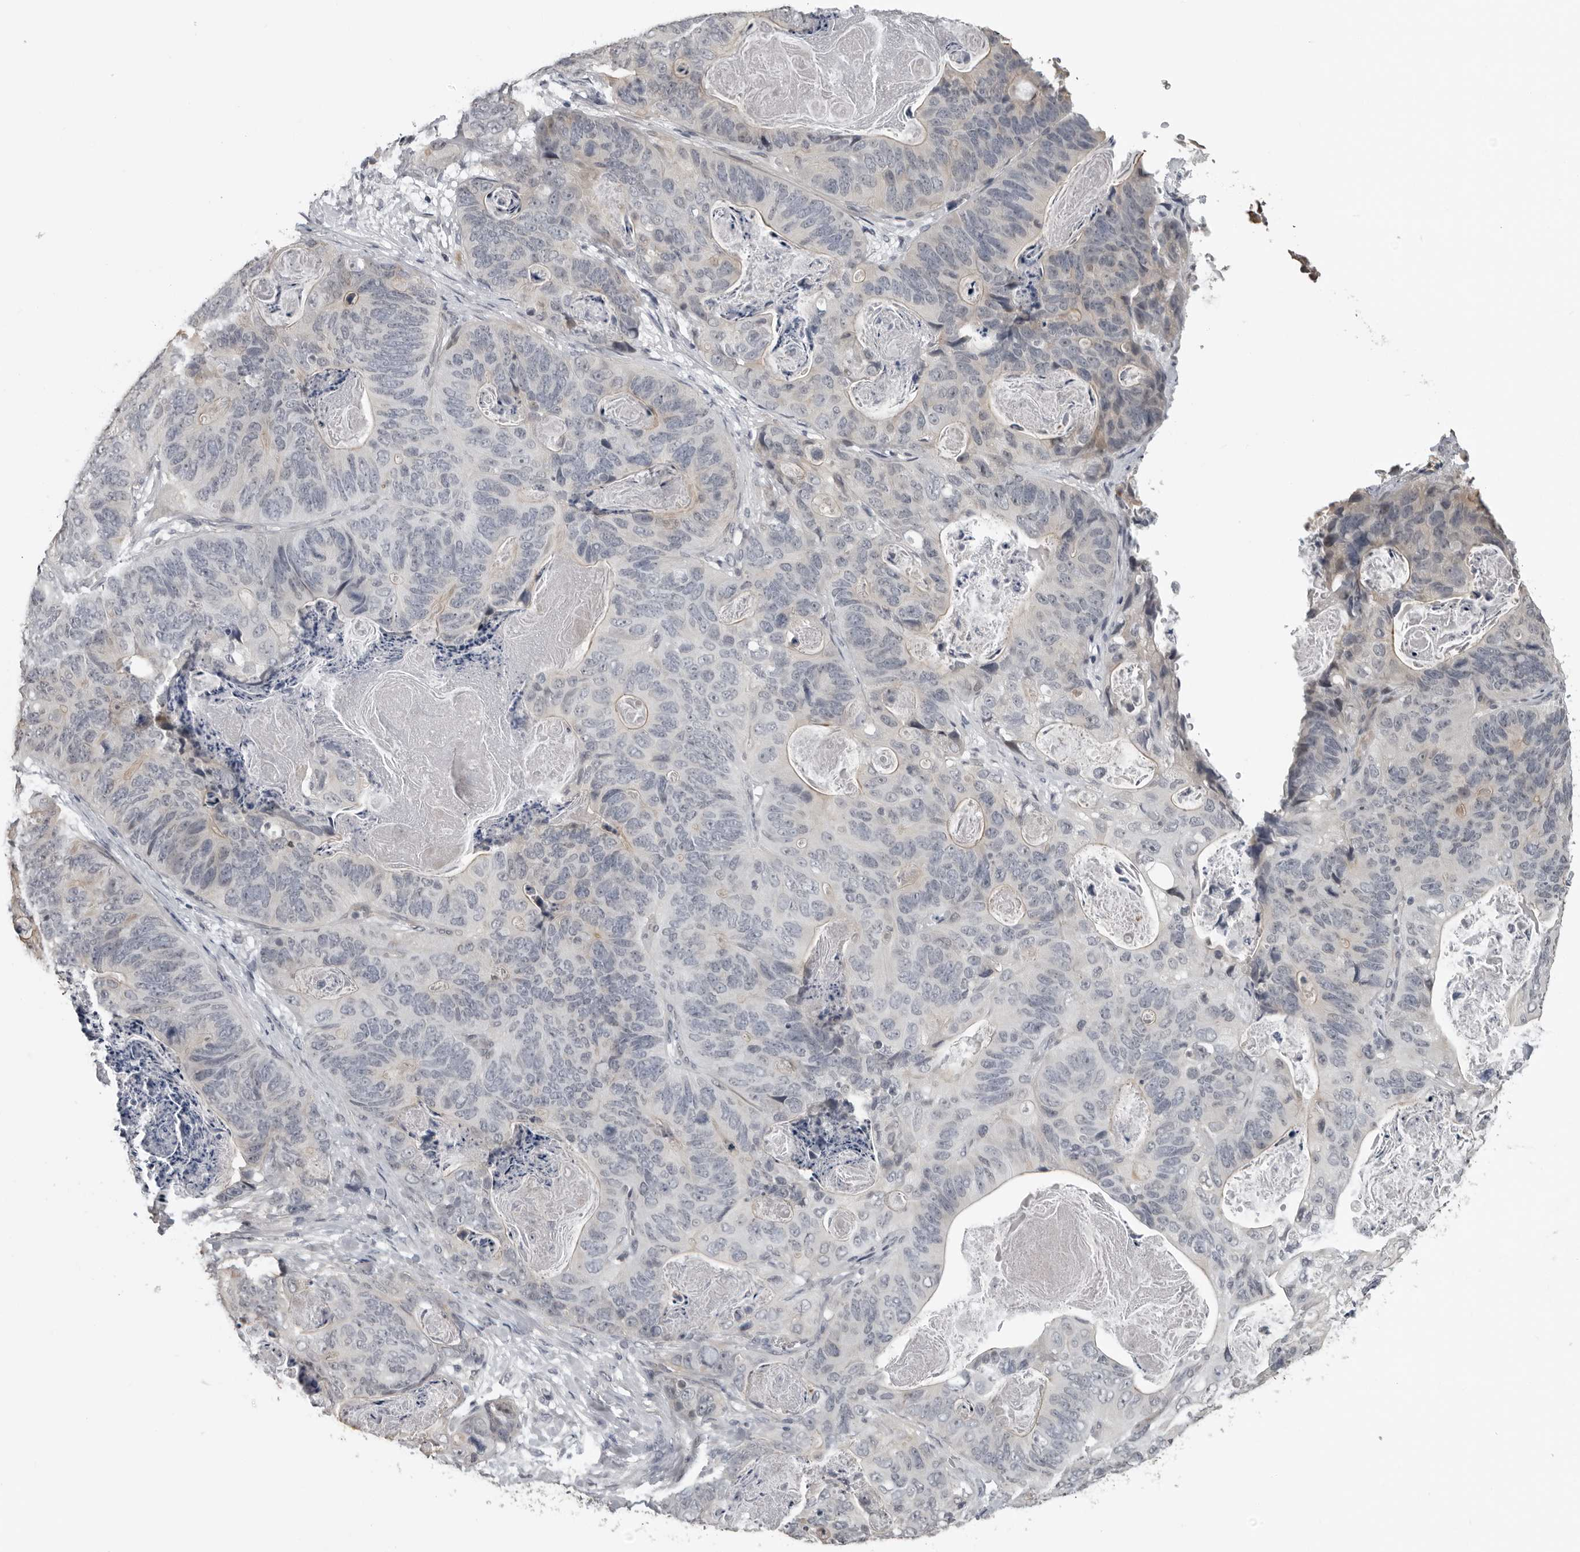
{"staining": {"intensity": "negative", "quantity": "none", "location": "none"}, "tissue": "stomach cancer", "cell_type": "Tumor cells", "image_type": "cancer", "snomed": [{"axis": "morphology", "description": "Normal tissue, NOS"}, {"axis": "morphology", "description": "Adenocarcinoma, NOS"}, {"axis": "topography", "description": "Stomach"}], "caption": "Tumor cells show no significant staining in stomach cancer. (DAB (3,3'-diaminobenzidine) immunohistochemistry (IHC), high magnification).", "gene": "PRRX2", "patient": {"sex": "female", "age": 89}}